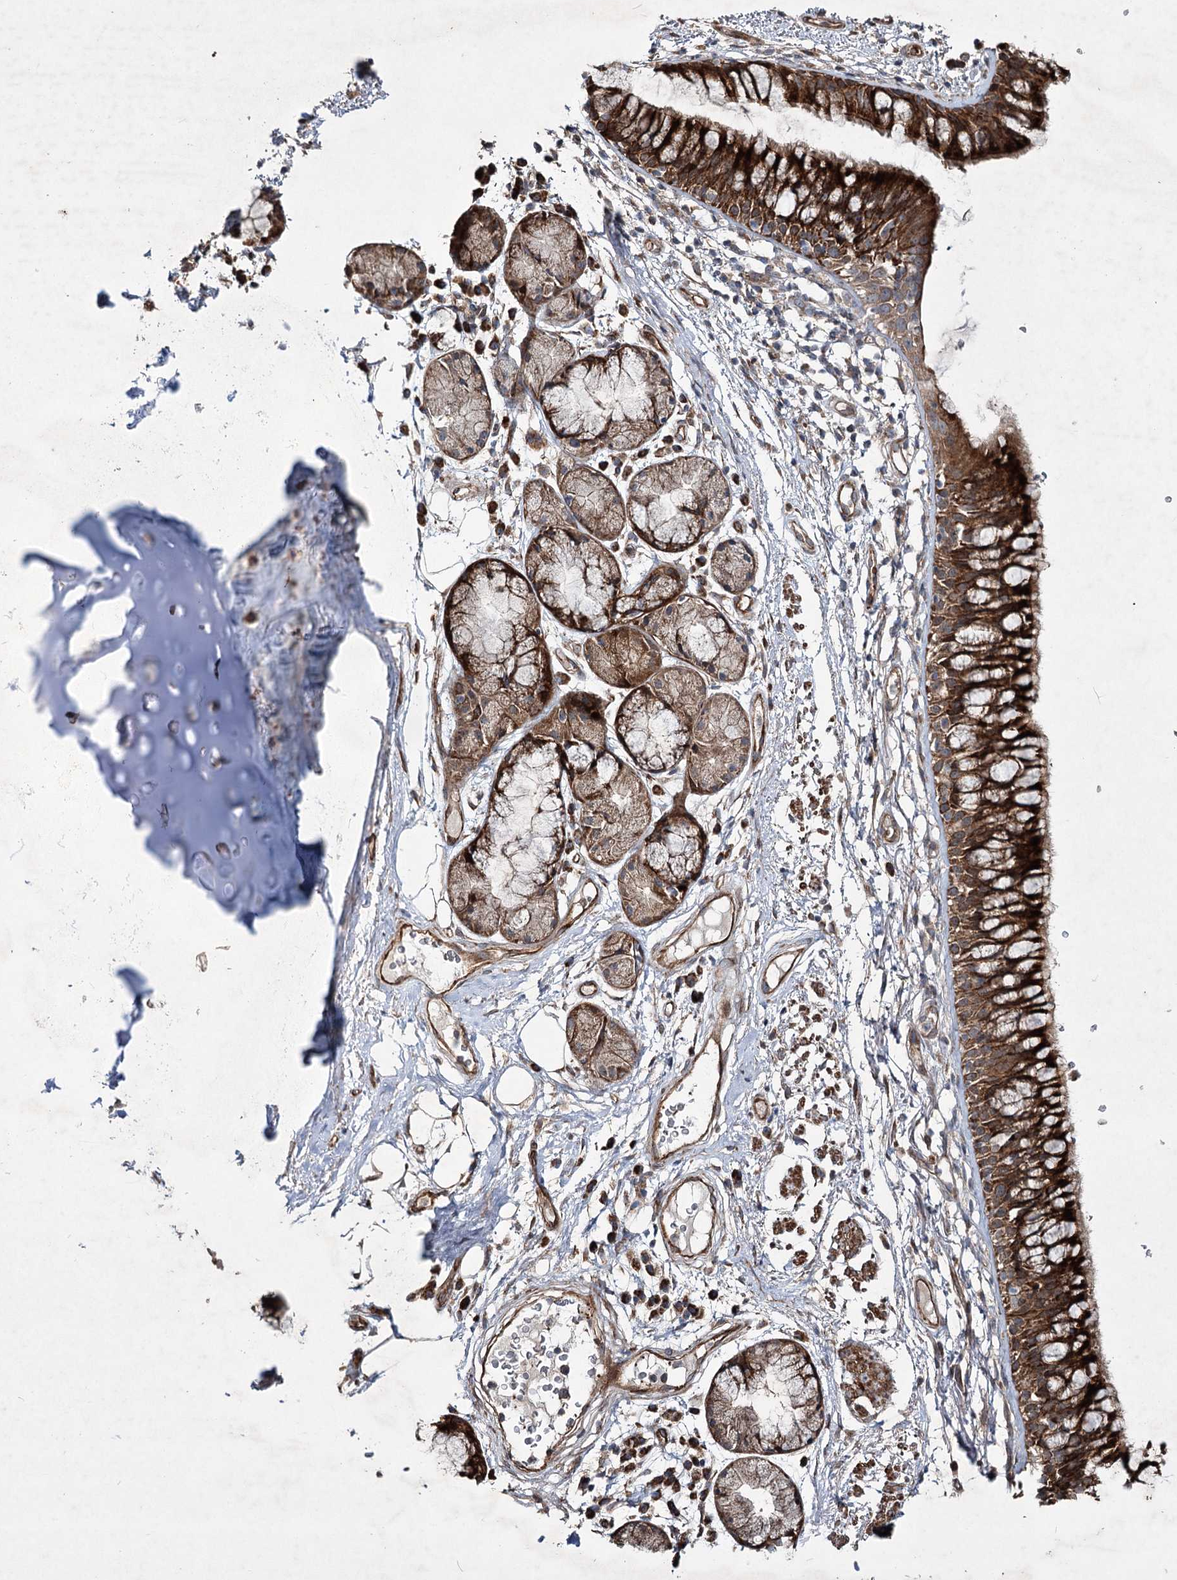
{"staining": {"intensity": "strong", "quantity": ">75%", "location": "cytoplasmic/membranous"}, "tissue": "bronchus", "cell_type": "Respiratory epithelial cells", "image_type": "normal", "snomed": [{"axis": "morphology", "description": "Normal tissue, NOS"}, {"axis": "topography", "description": "Cartilage tissue"}, {"axis": "topography", "description": "Bronchus"}], "caption": "High-magnification brightfield microscopy of unremarkable bronchus stained with DAB (brown) and counterstained with hematoxylin (blue). respiratory epithelial cells exhibit strong cytoplasmic/membranous expression is seen in approximately>75% of cells.", "gene": "SERINC5", "patient": {"sex": "female", "age": 73}}